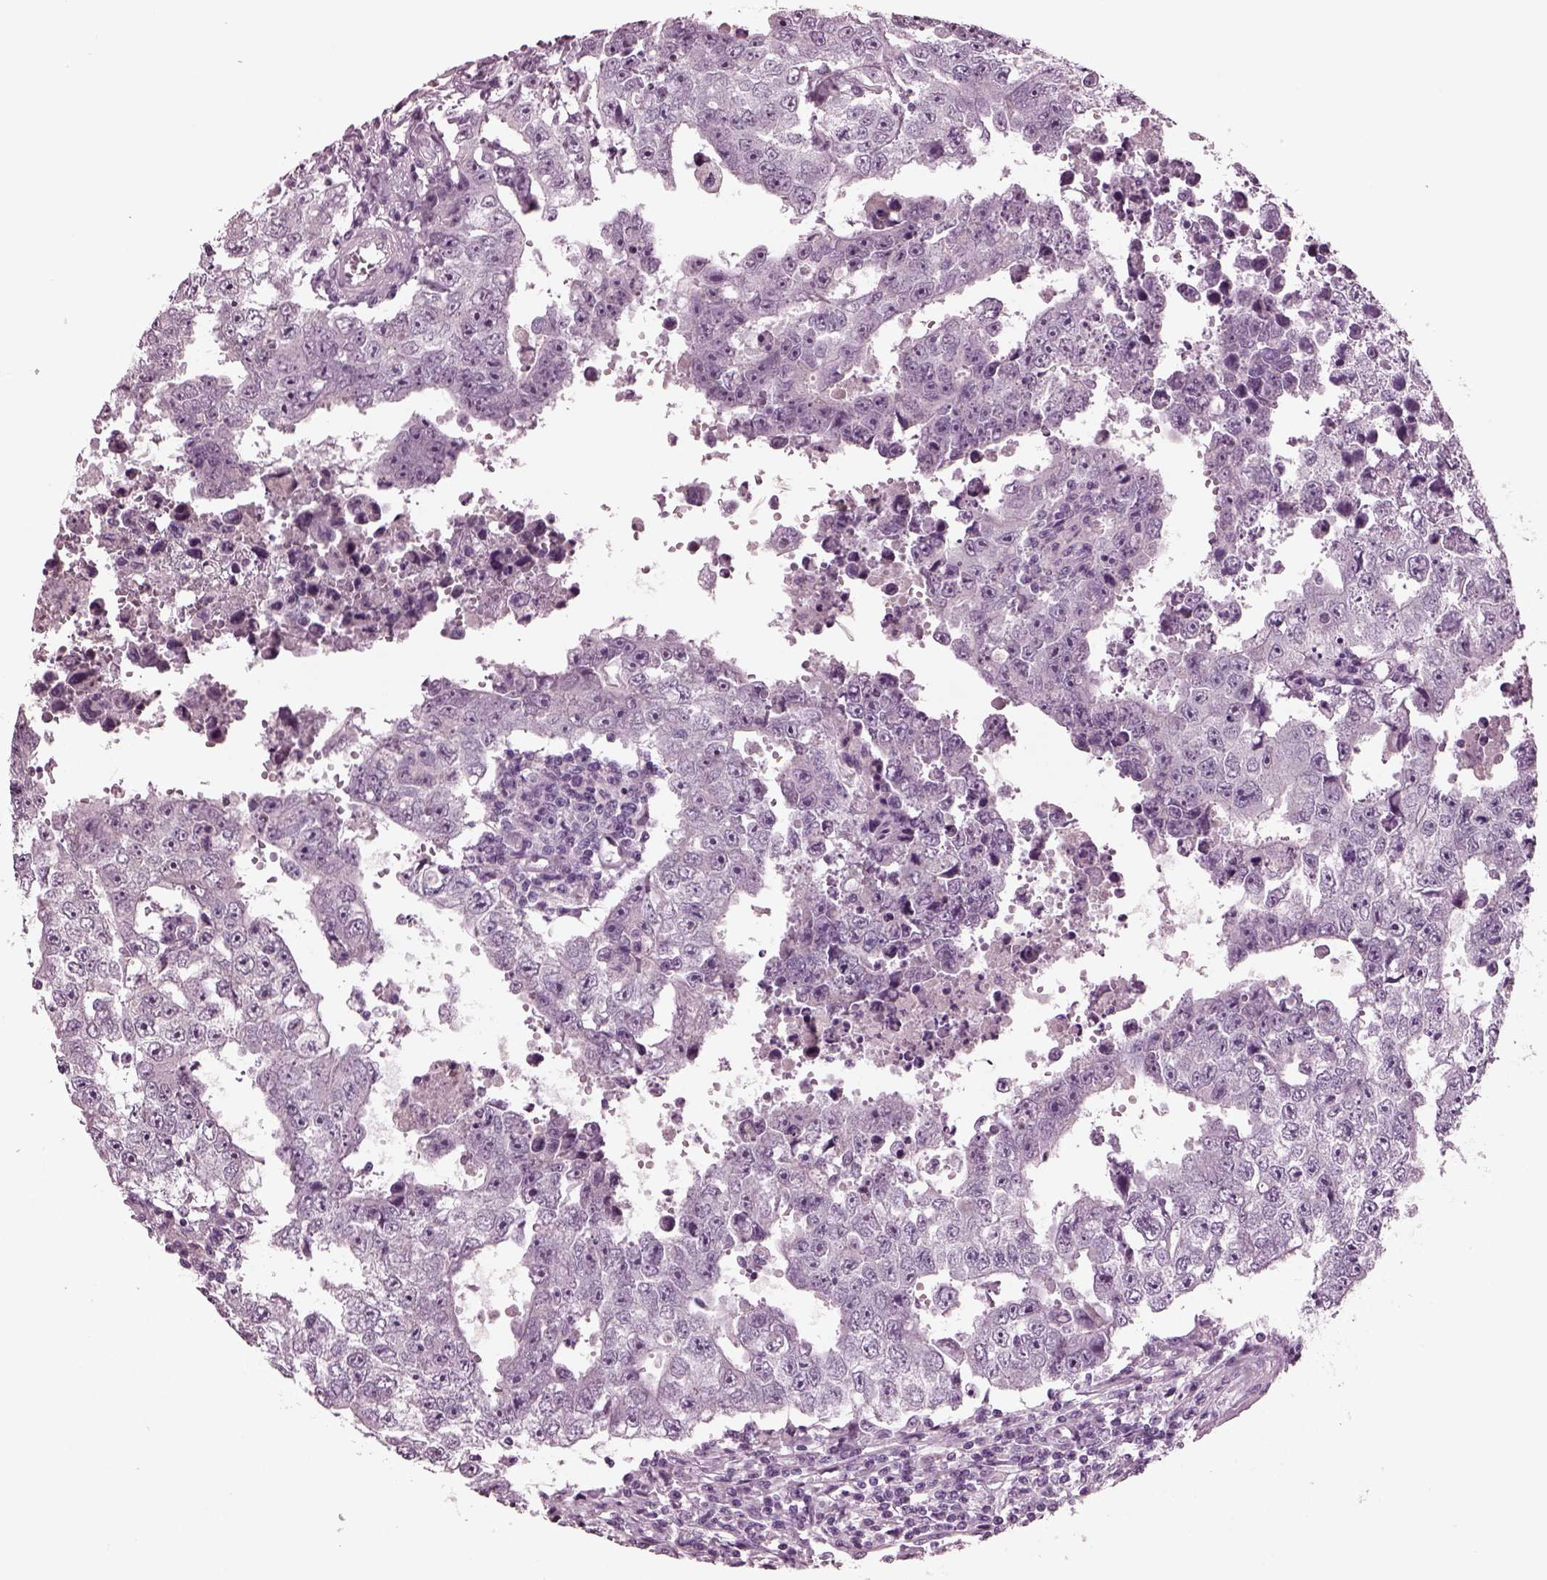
{"staining": {"intensity": "negative", "quantity": "none", "location": "none"}, "tissue": "testis cancer", "cell_type": "Tumor cells", "image_type": "cancer", "snomed": [{"axis": "morphology", "description": "Carcinoma, Embryonal, NOS"}, {"axis": "topography", "description": "Testis"}], "caption": "DAB (3,3'-diaminobenzidine) immunohistochemical staining of testis embryonal carcinoma displays no significant expression in tumor cells.", "gene": "MIB2", "patient": {"sex": "male", "age": 36}}